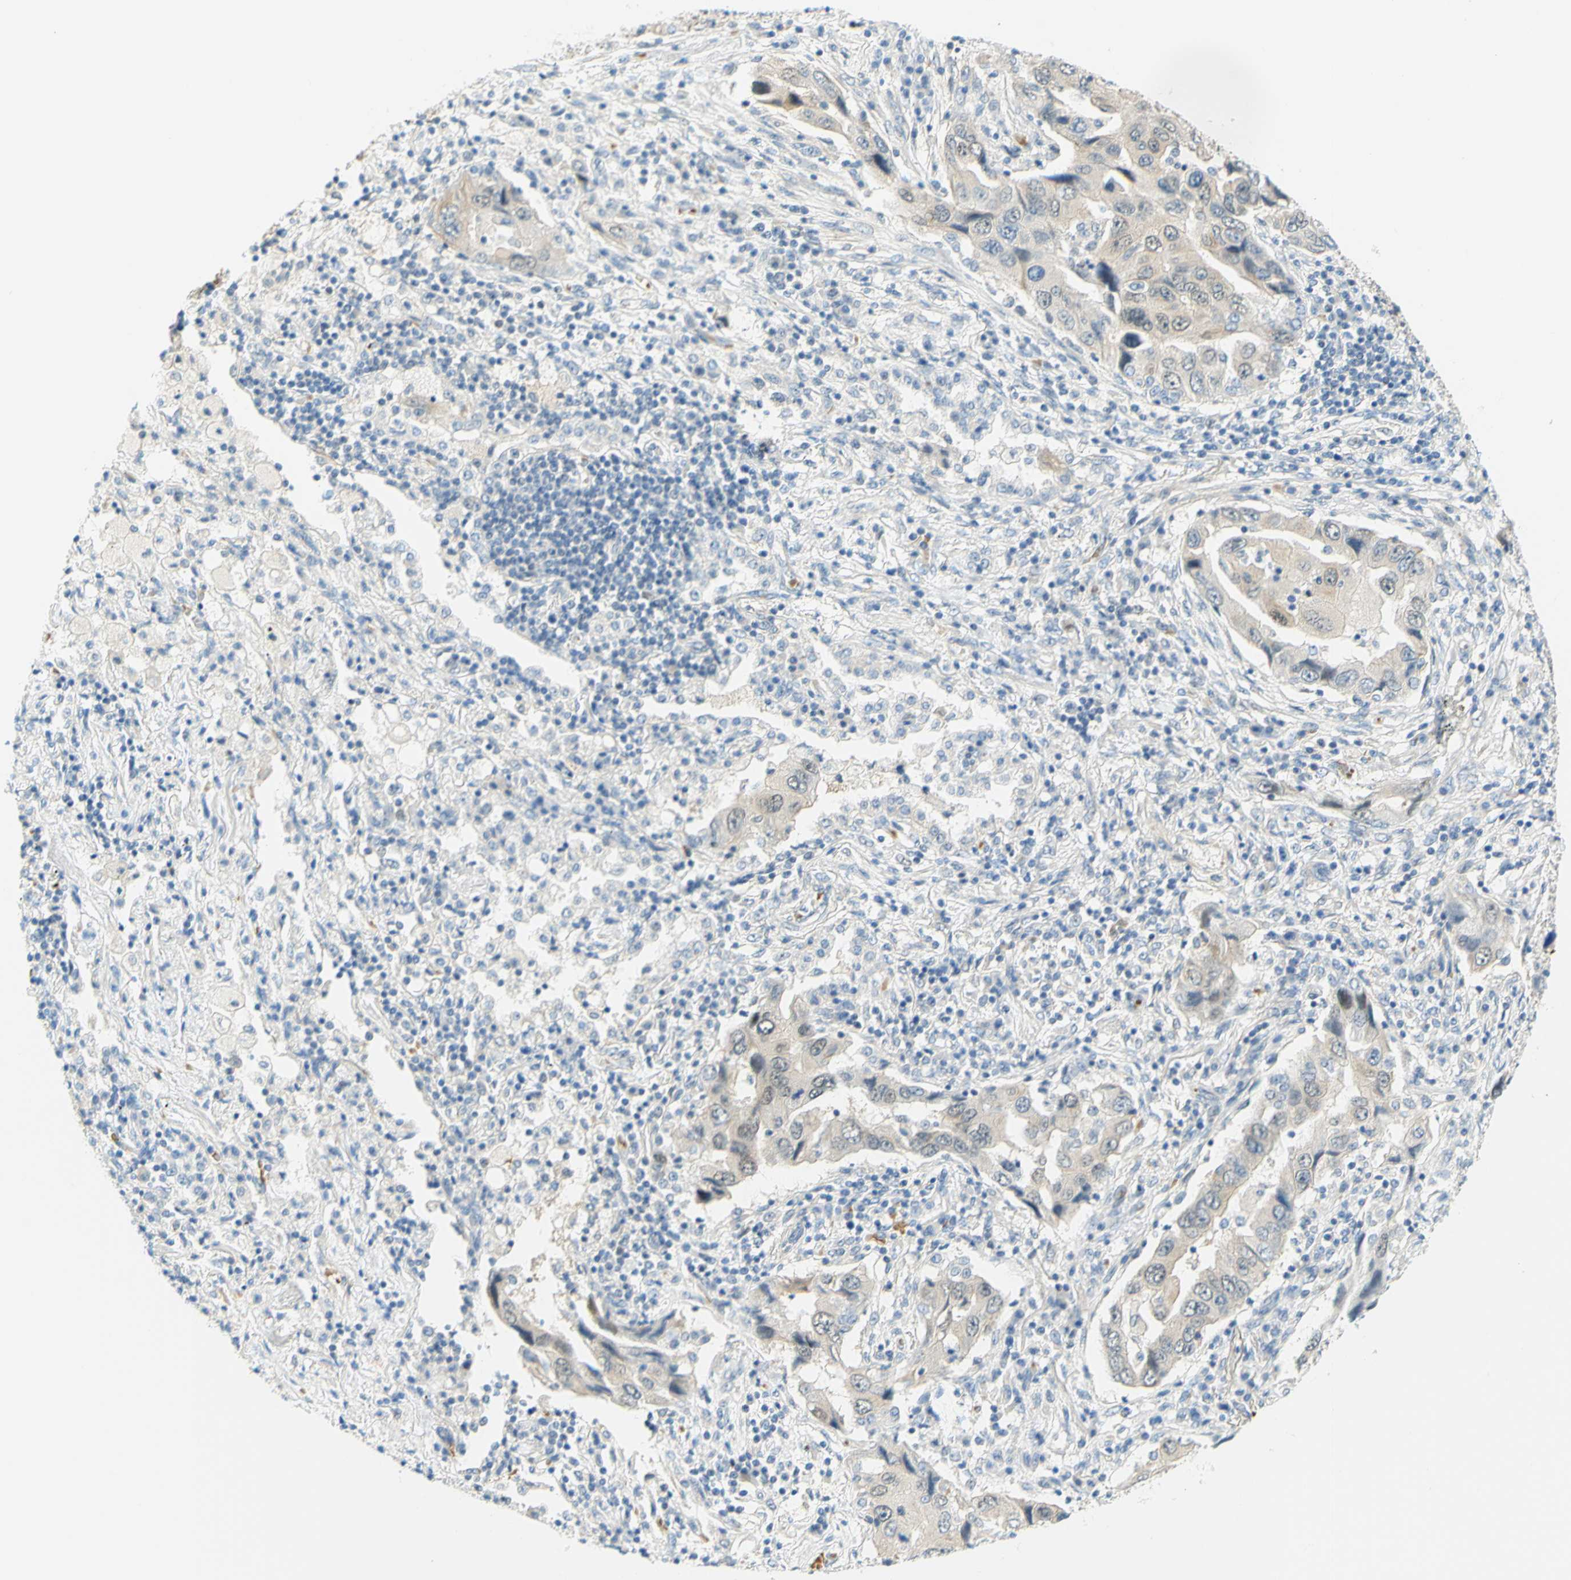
{"staining": {"intensity": "weak", "quantity": ">75%", "location": "cytoplasmic/membranous"}, "tissue": "lung cancer", "cell_type": "Tumor cells", "image_type": "cancer", "snomed": [{"axis": "morphology", "description": "Adenocarcinoma, NOS"}, {"axis": "topography", "description": "Lung"}], "caption": "Approximately >75% of tumor cells in lung cancer demonstrate weak cytoplasmic/membranous protein expression as visualized by brown immunohistochemical staining.", "gene": "ENTREP2", "patient": {"sex": "female", "age": 65}}